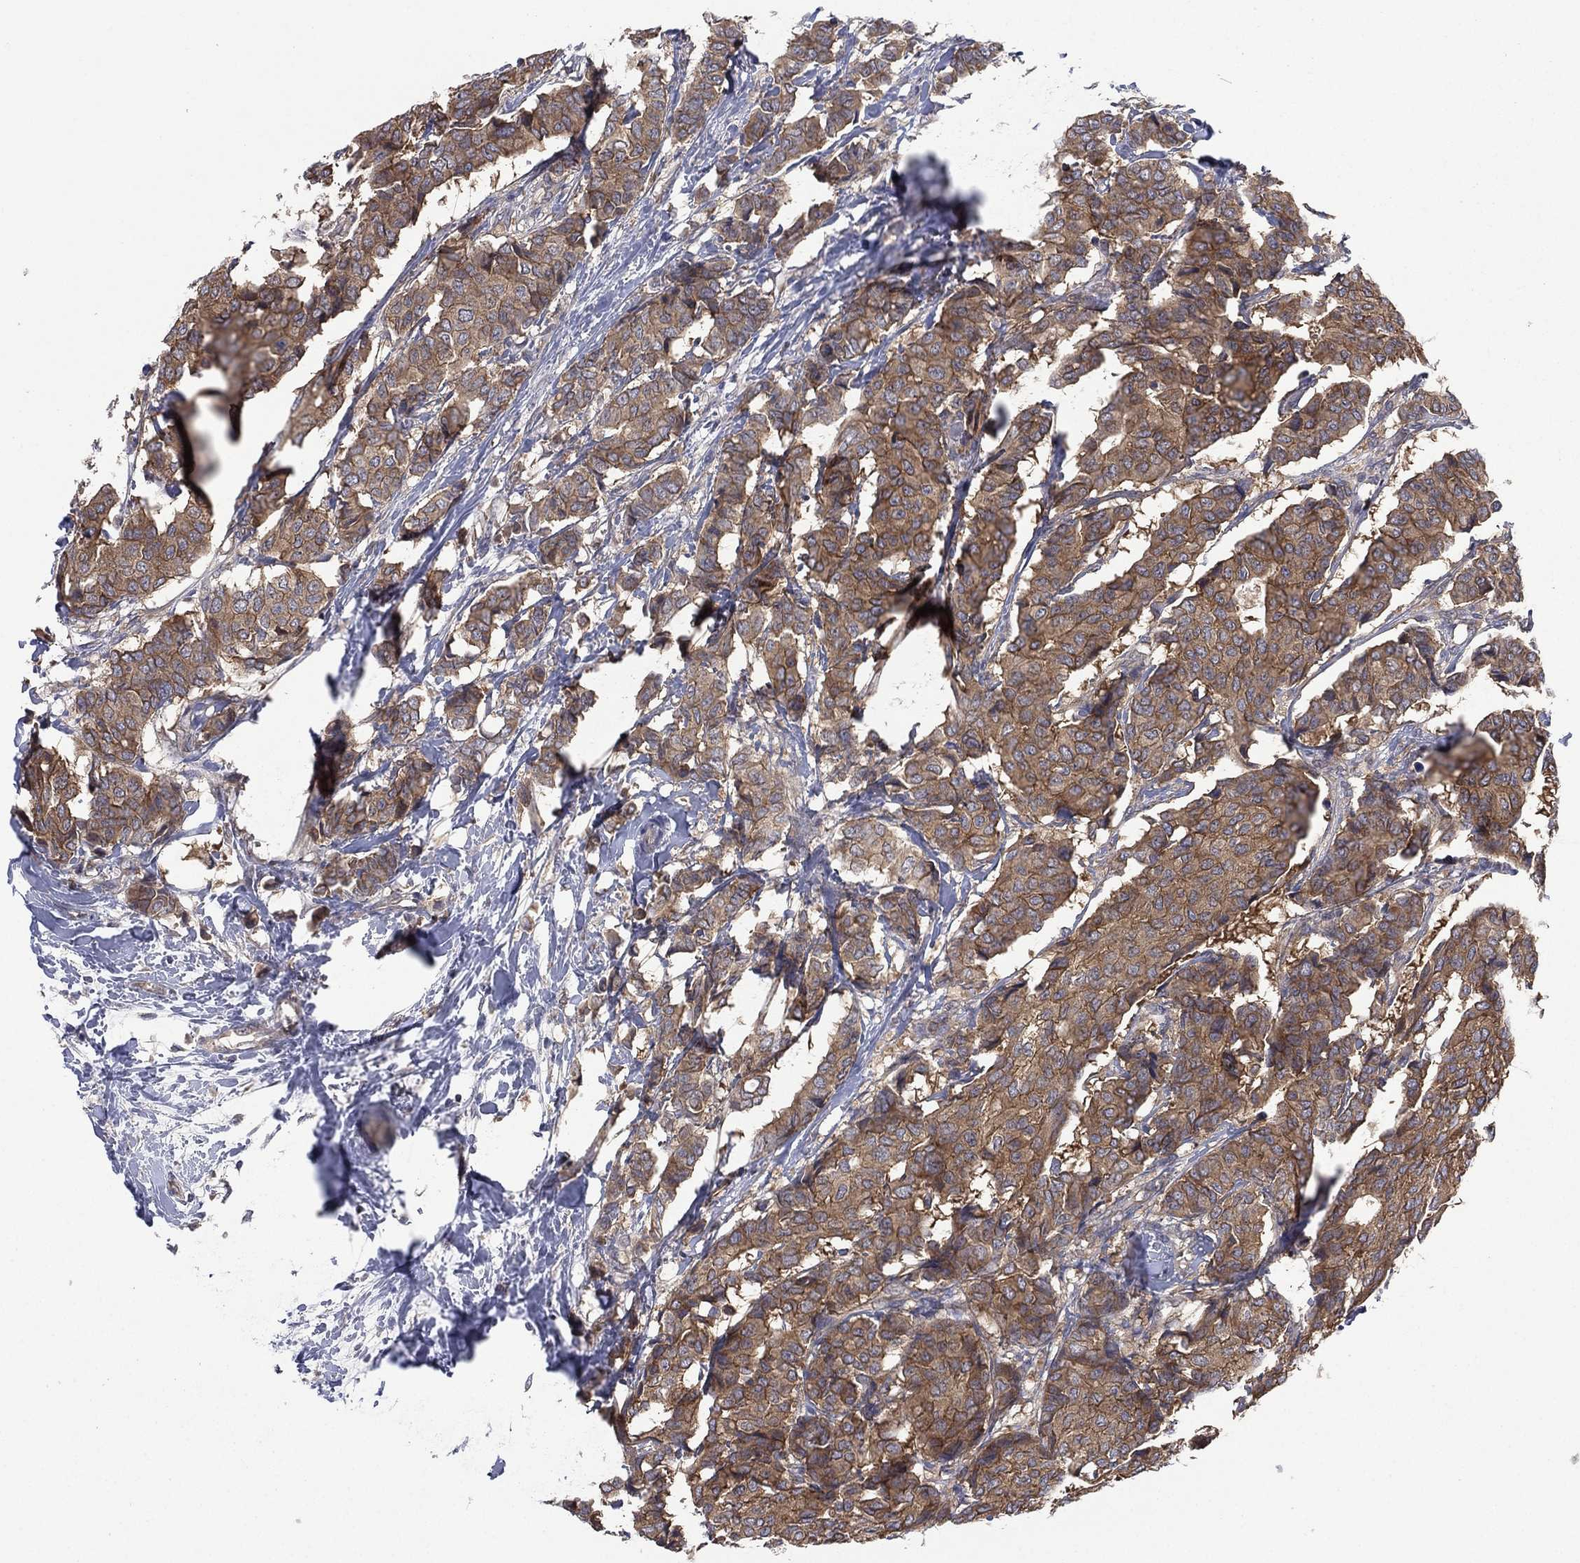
{"staining": {"intensity": "moderate", "quantity": ">75%", "location": "cytoplasmic/membranous"}, "tissue": "breast cancer", "cell_type": "Tumor cells", "image_type": "cancer", "snomed": [{"axis": "morphology", "description": "Duct carcinoma"}, {"axis": "topography", "description": "Breast"}], "caption": "Moderate cytoplasmic/membranous positivity for a protein is present in approximately >75% of tumor cells of breast cancer (infiltrating ductal carcinoma) using immunohistochemistry.", "gene": "MPP7", "patient": {"sex": "female", "age": 75}}